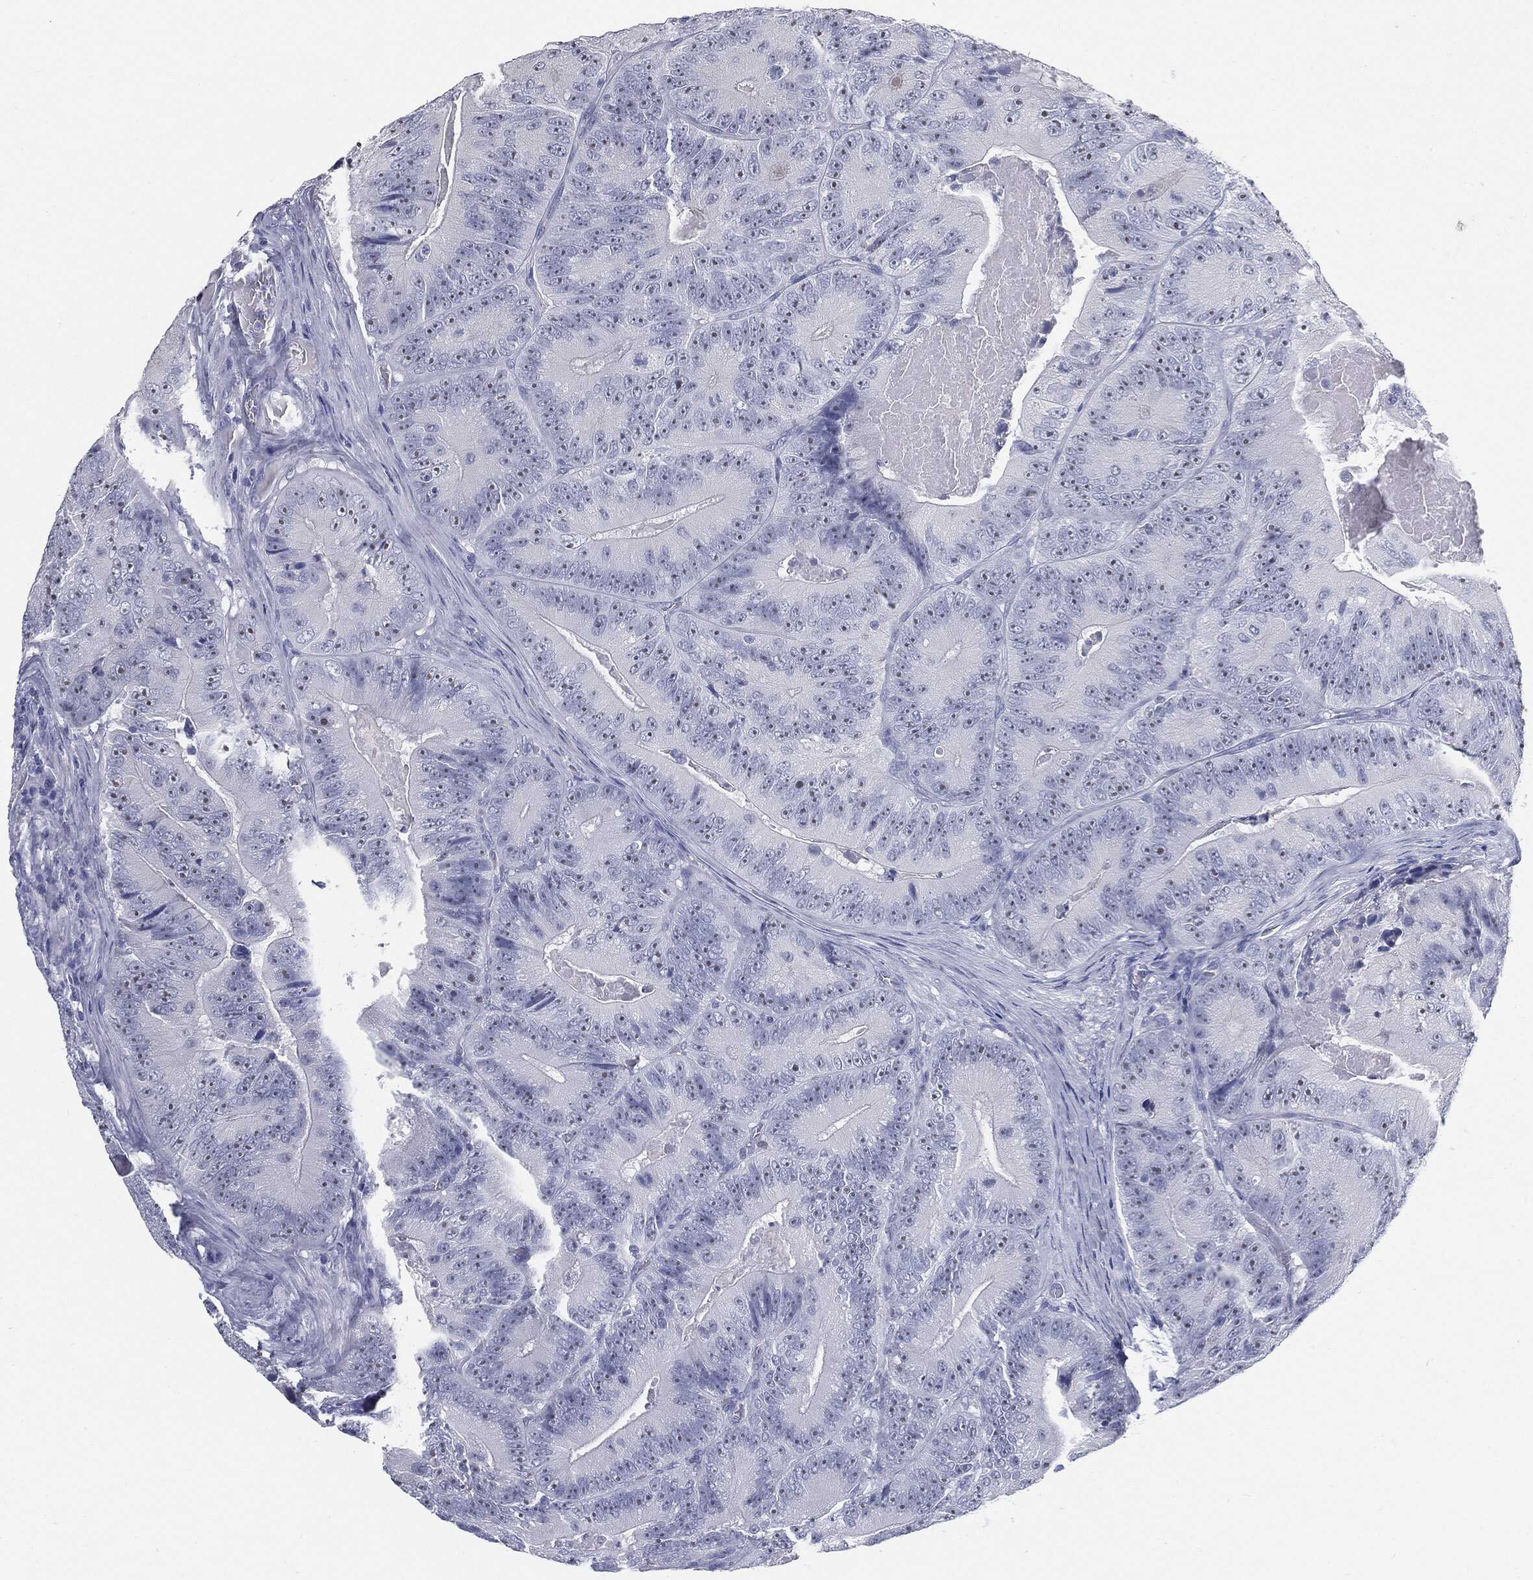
{"staining": {"intensity": "negative", "quantity": "none", "location": "none"}, "tissue": "colorectal cancer", "cell_type": "Tumor cells", "image_type": "cancer", "snomed": [{"axis": "morphology", "description": "Adenocarcinoma, NOS"}, {"axis": "topography", "description": "Colon"}], "caption": "This is a photomicrograph of IHC staining of colorectal cancer (adenocarcinoma), which shows no positivity in tumor cells.", "gene": "CUZD1", "patient": {"sex": "female", "age": 86}}